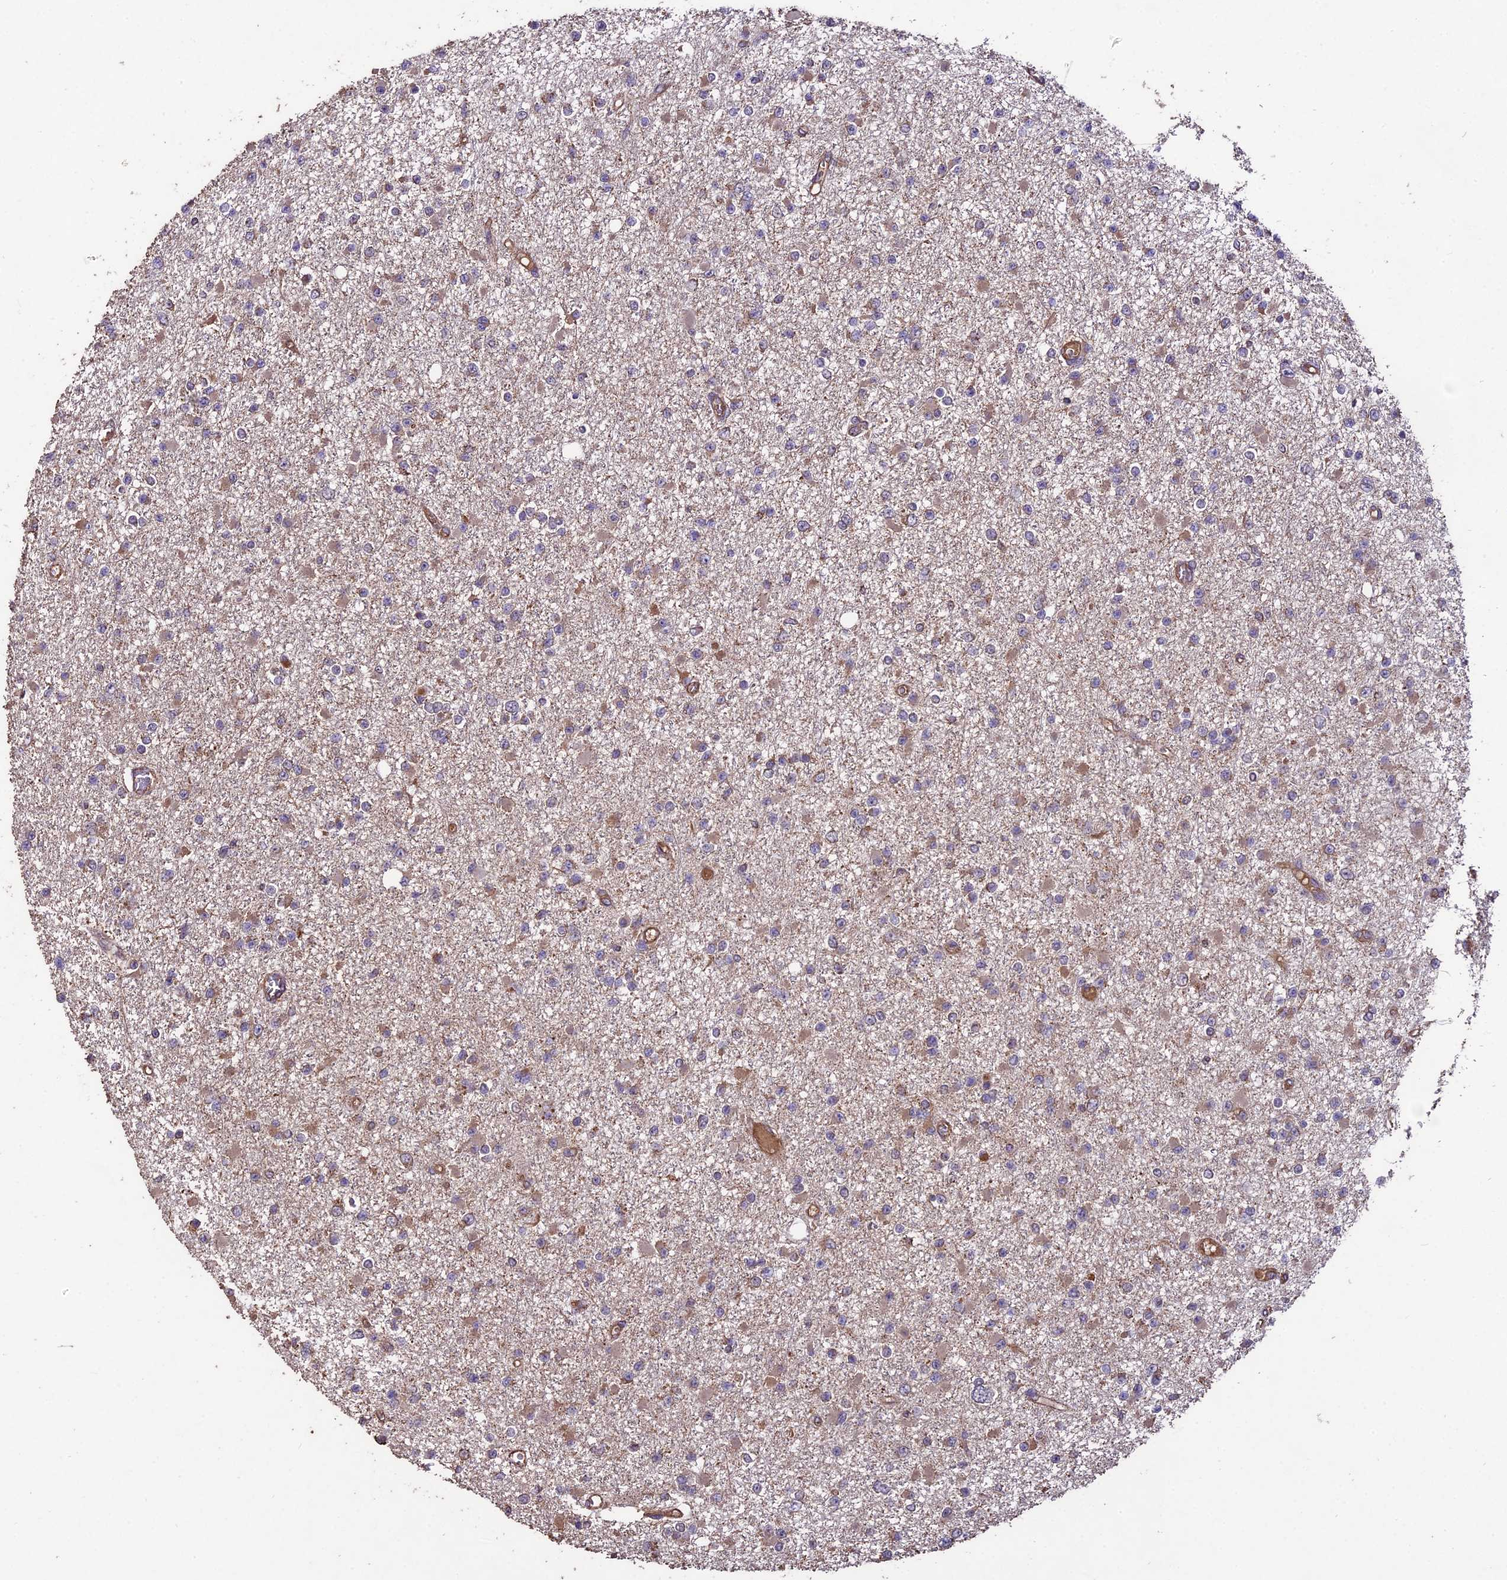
{"staining": {"intensity": "weak", "quantity": "<25%", "location": "cytoplasmic/membranous"}, "tissue": "glioma", "cell_type": "Tumor cells", "image_type": "cancer", "snomed": [{"axis": "morphology", "description": "Glioma, malignant, Low grade"}, {"axis": "topography", "description": "Brain"}], "caption": "Tumor cells show no significant expression in low-grade glioma (malignant).", "gene": "TTLL10", "patient": {"sex": "female", "age": 22}}